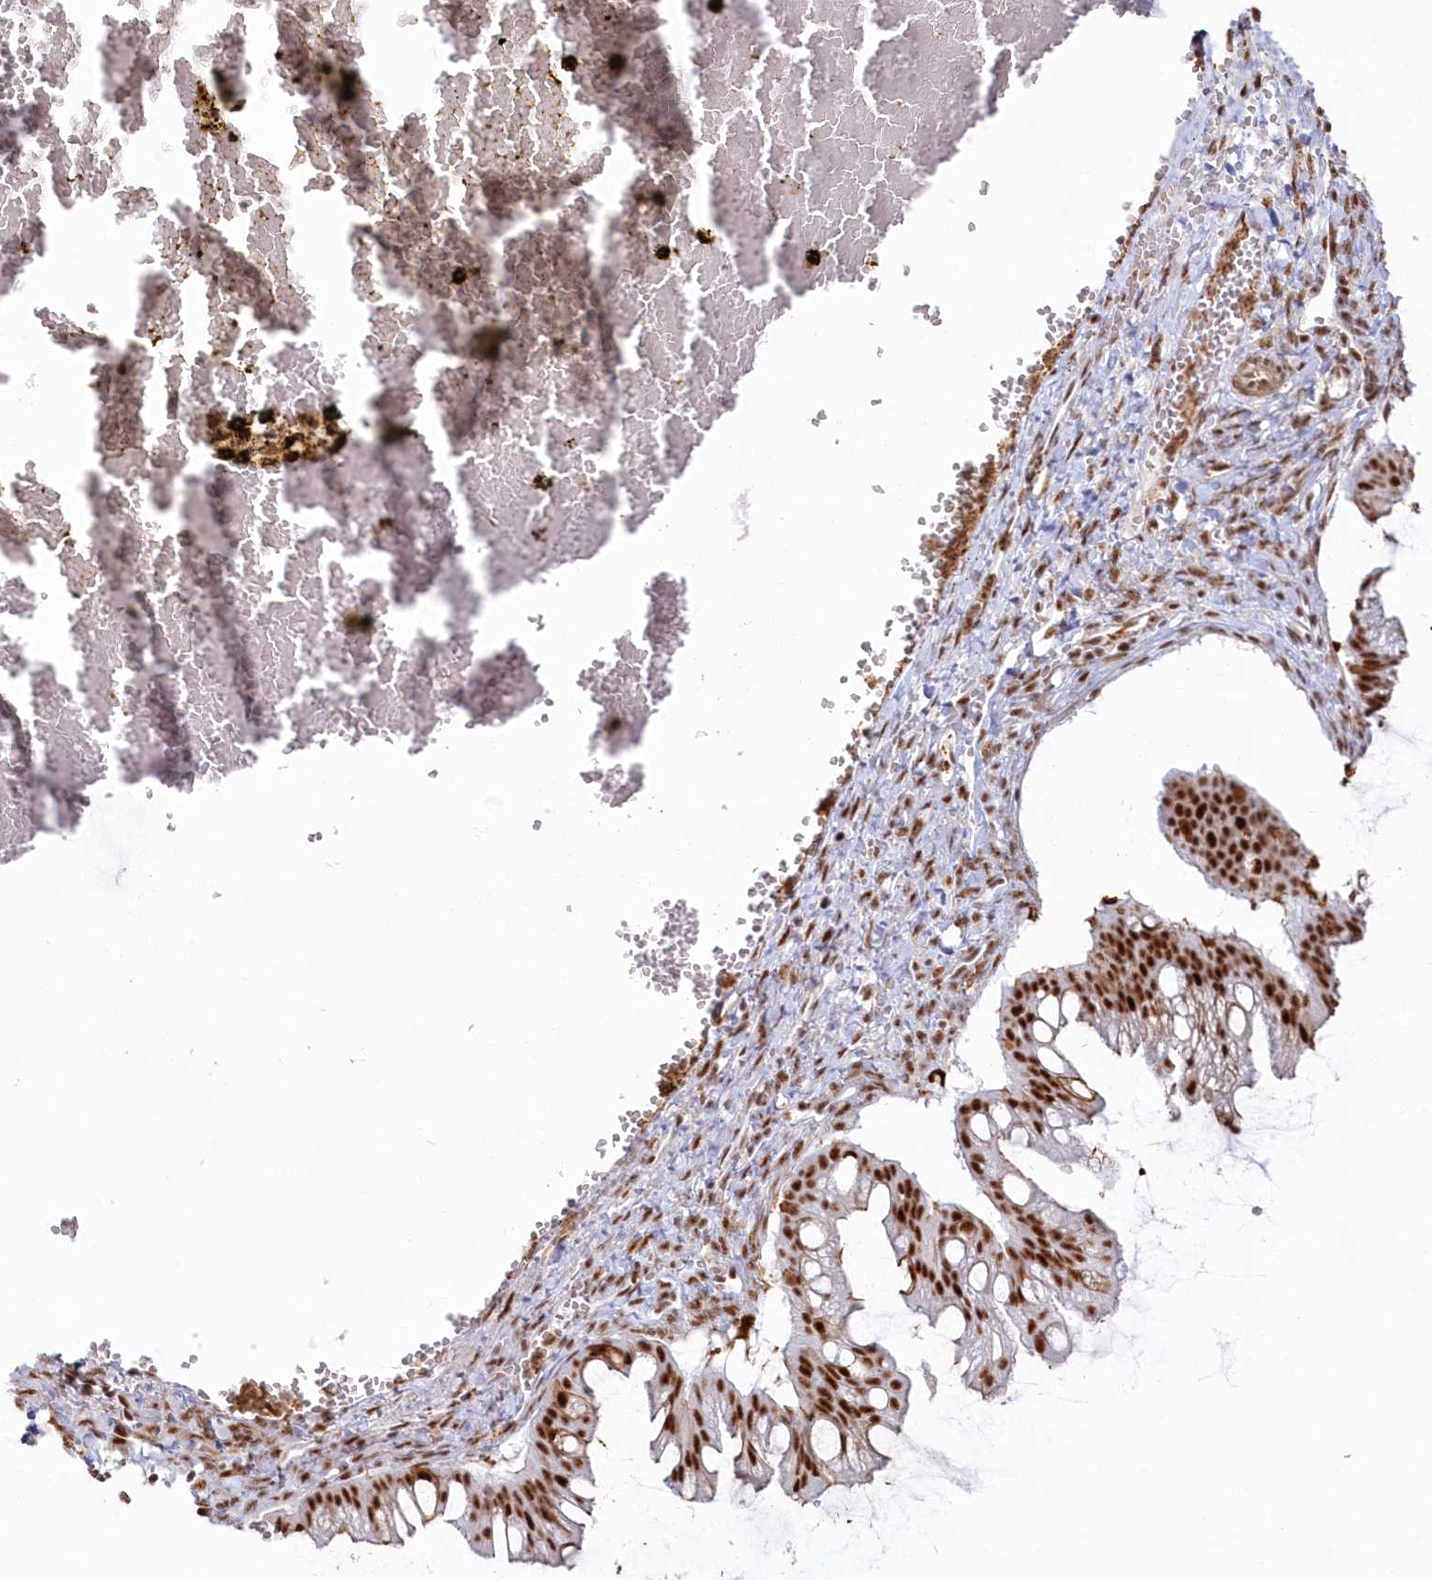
{"staining": {"intensity": "strong", "quantity": ">75%", "location": "nuclear"}, "tissue": "ovarian cancer", "cell_type": "Tumor cells", "image_type": "cancer", "snomed": [{"axis": "morphology", "description": "Cystadenocarcinoma, mucinous, NOS"}, {"axis": "topography", "description": "Ovary"}], "caption": "Mucinous cystadenocarcinoma (ovarian) tissue reveals strong nuclear expression in about >75% of tumor cells", "gene": "DDX46", "patient": {"sex": "female", "age": 73}}